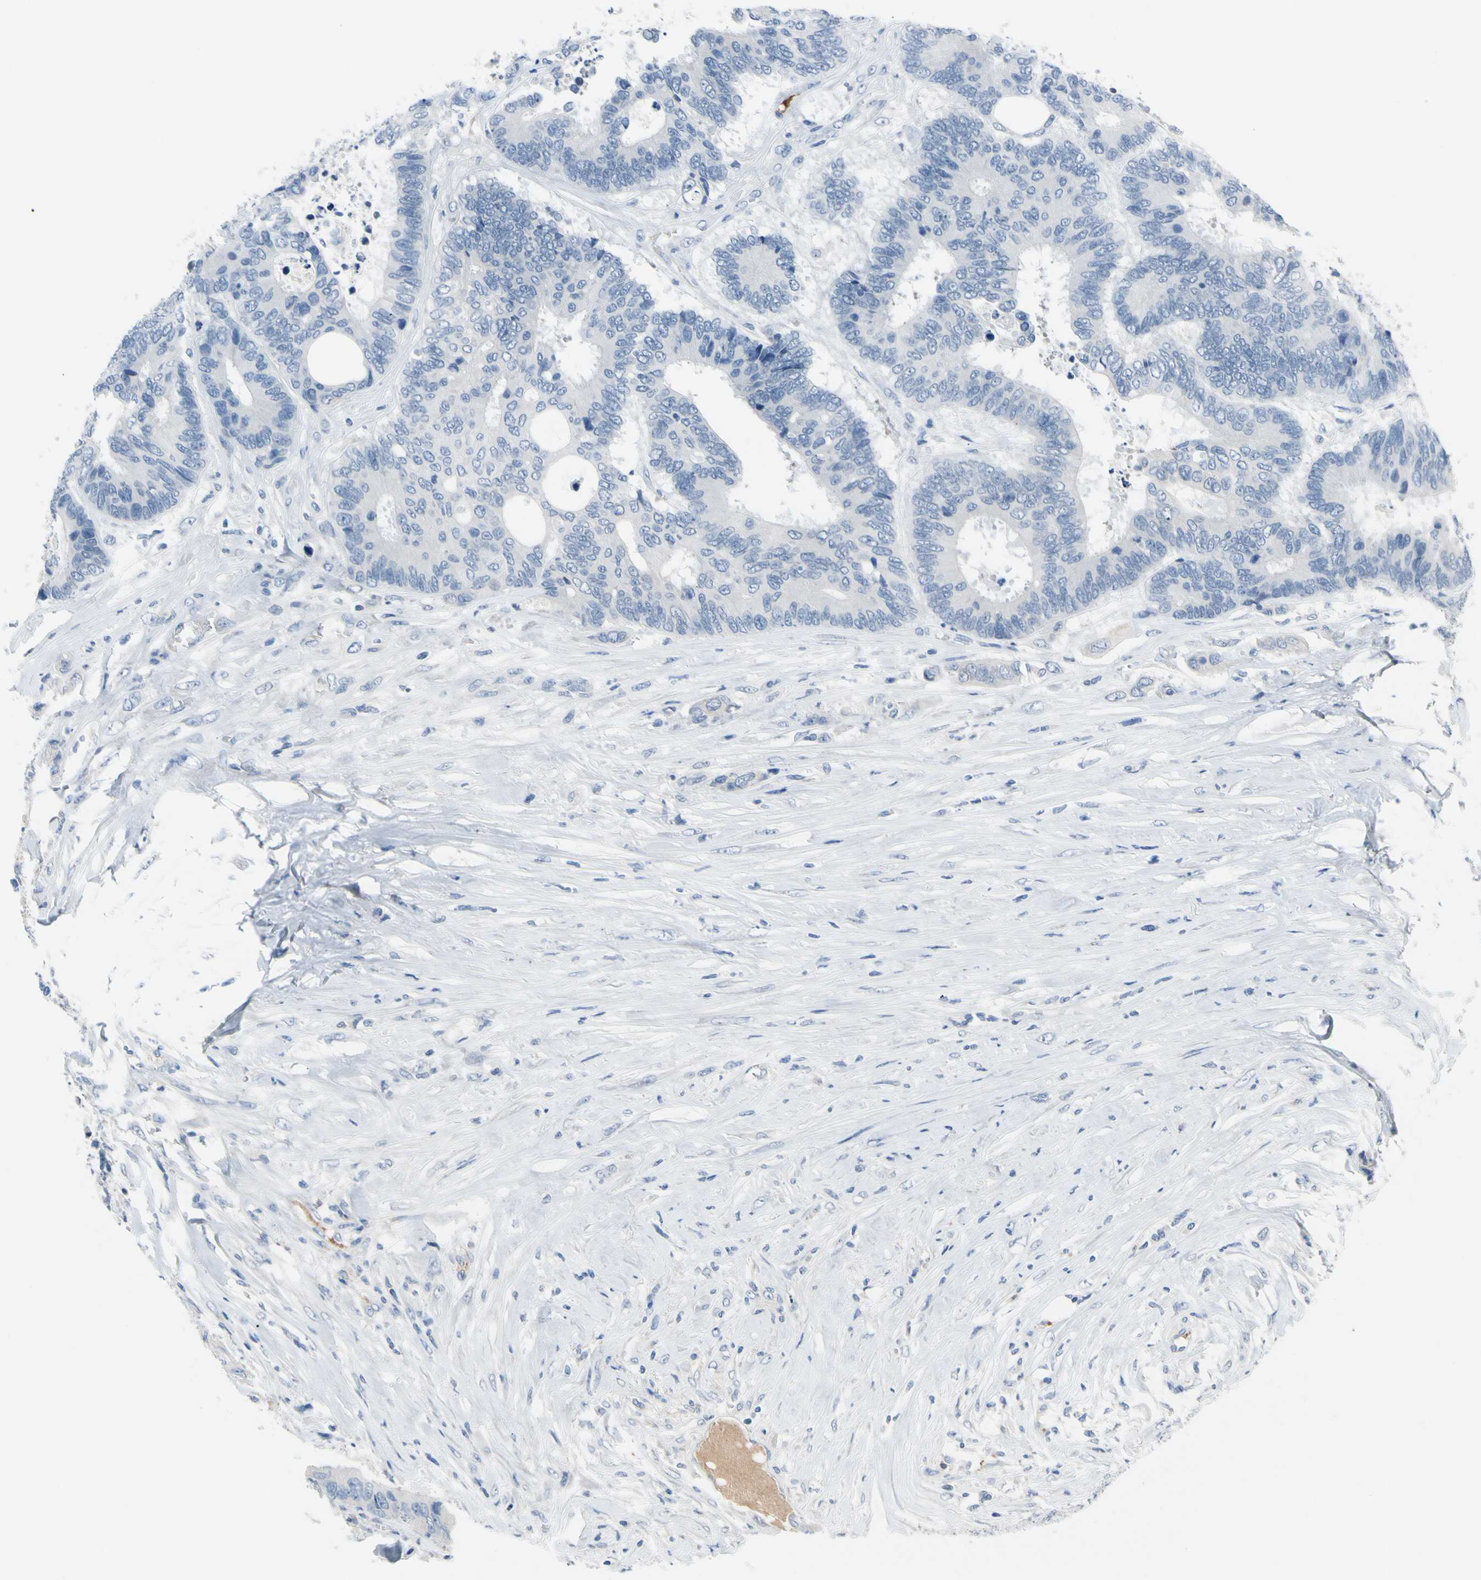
{"staining": {"intensity": "negative", "quantity": "none", "location": "none"}, "tissue": "colorectal cancer", "cell_type": "Tumor cells", "image_type": "cancer", "snomed": [{"axis": "morphology", "description": "Adenocarcinoma, NOS"}, {"axis": "topography", "description": "Rectum"}], "caption": "Immunohistochemistry (IHC) of human colorectal cancer exhibits no expression in tumor cells.", "gene": "CNDP1", "patient": {"sex": "male", "age": 55}}